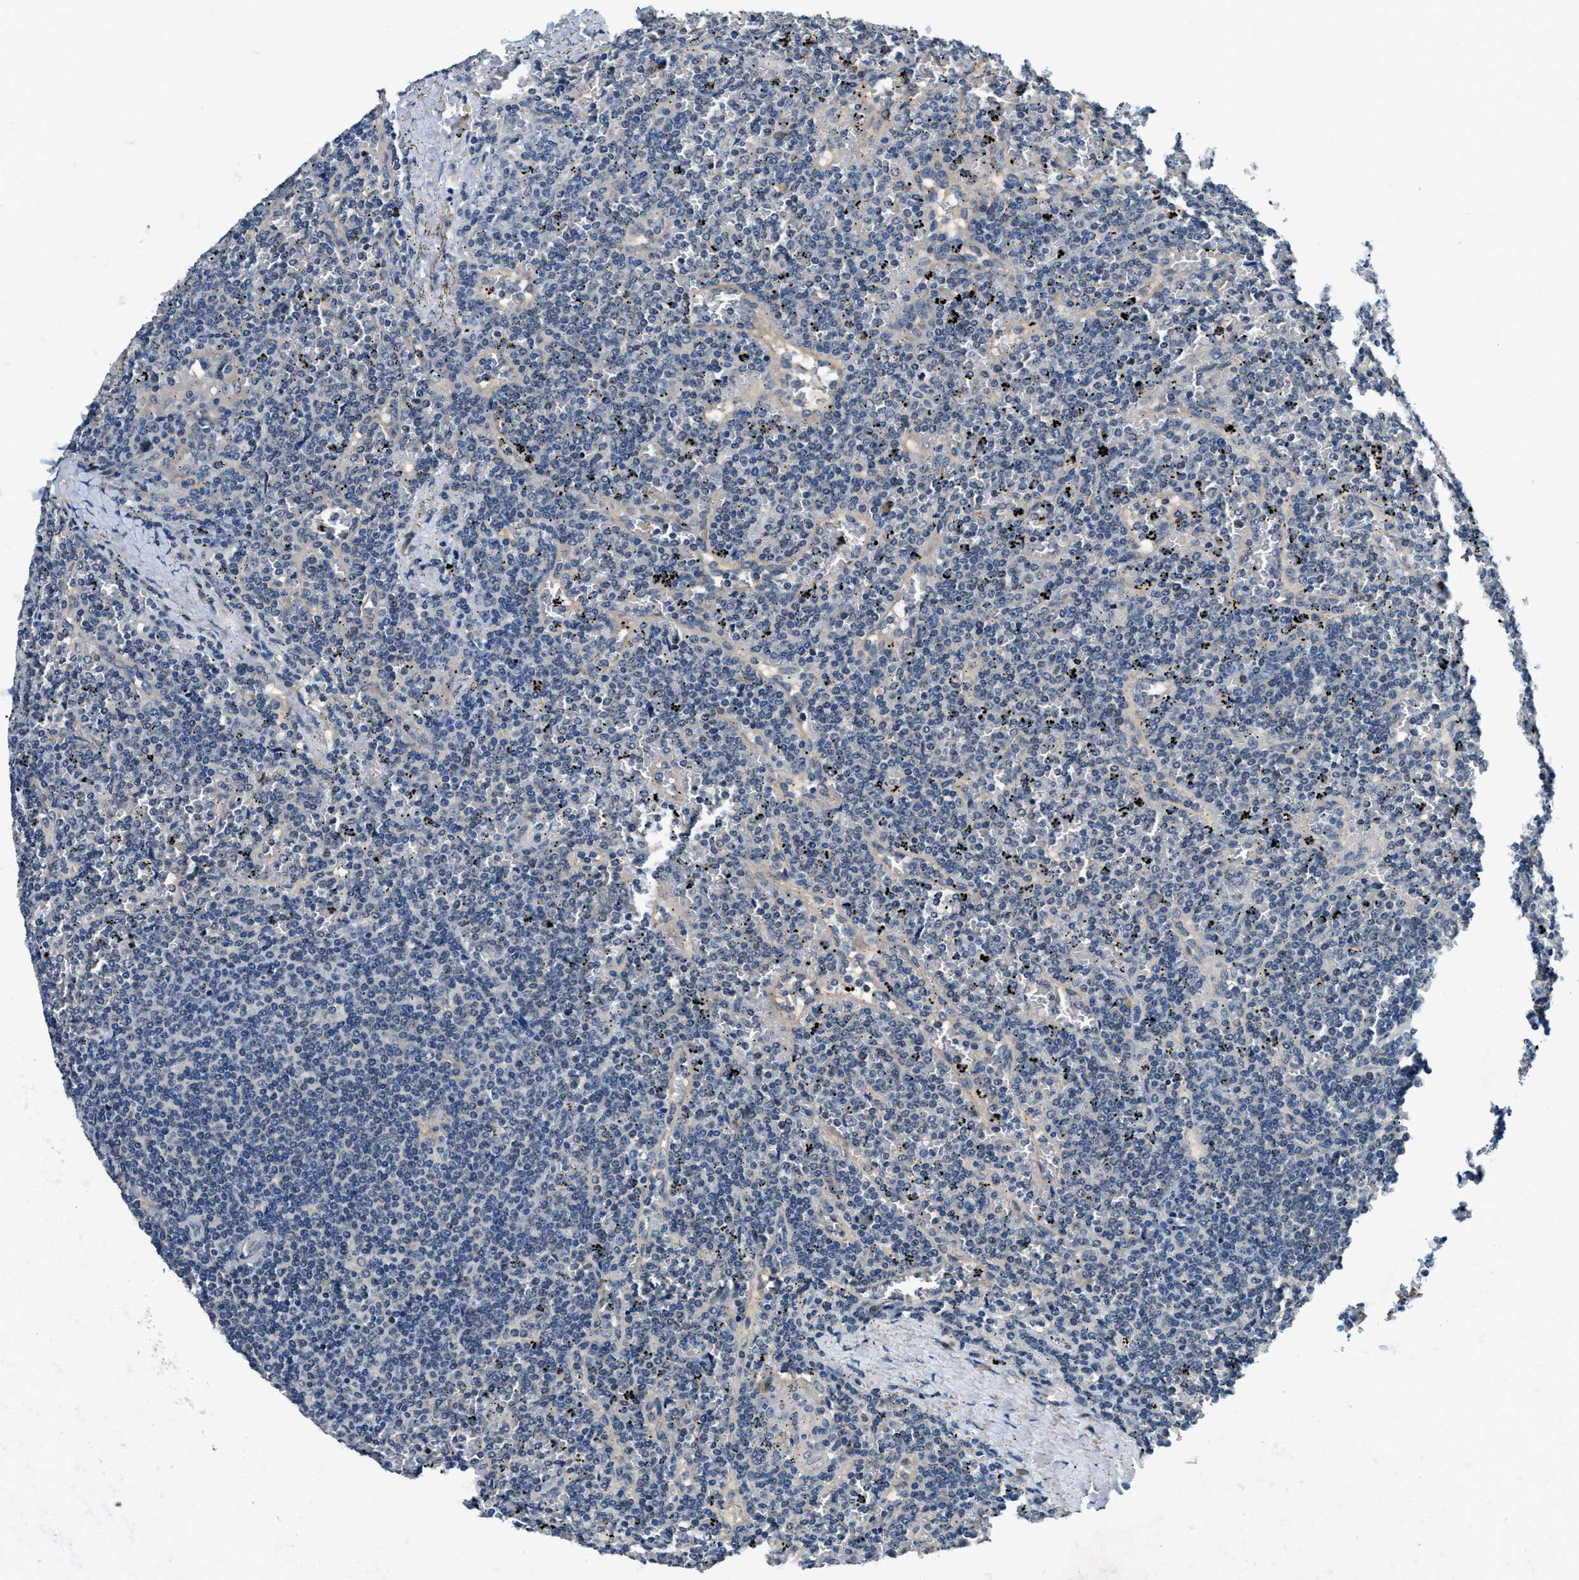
{"staining": {"intensity": "negative", "quantity": "none", "location": "none"}, "tissue": "lymphoma", "cell_type": "Tumor cells", "image_type": "cancer", "snomed": [{"axis": "morphology", "description": "Malignant lymphoma, non-Hodgkin's type, Low grade"}, {"axis": "topography", "description": "Spleen"}], "caption": "Tumor cells are negative for protein expression in human malignant lymphoma, non-Hodgkin's type (low-grade).", "gene": "ALDH3A2", "patient": {"sex": "female", "age": 19}}